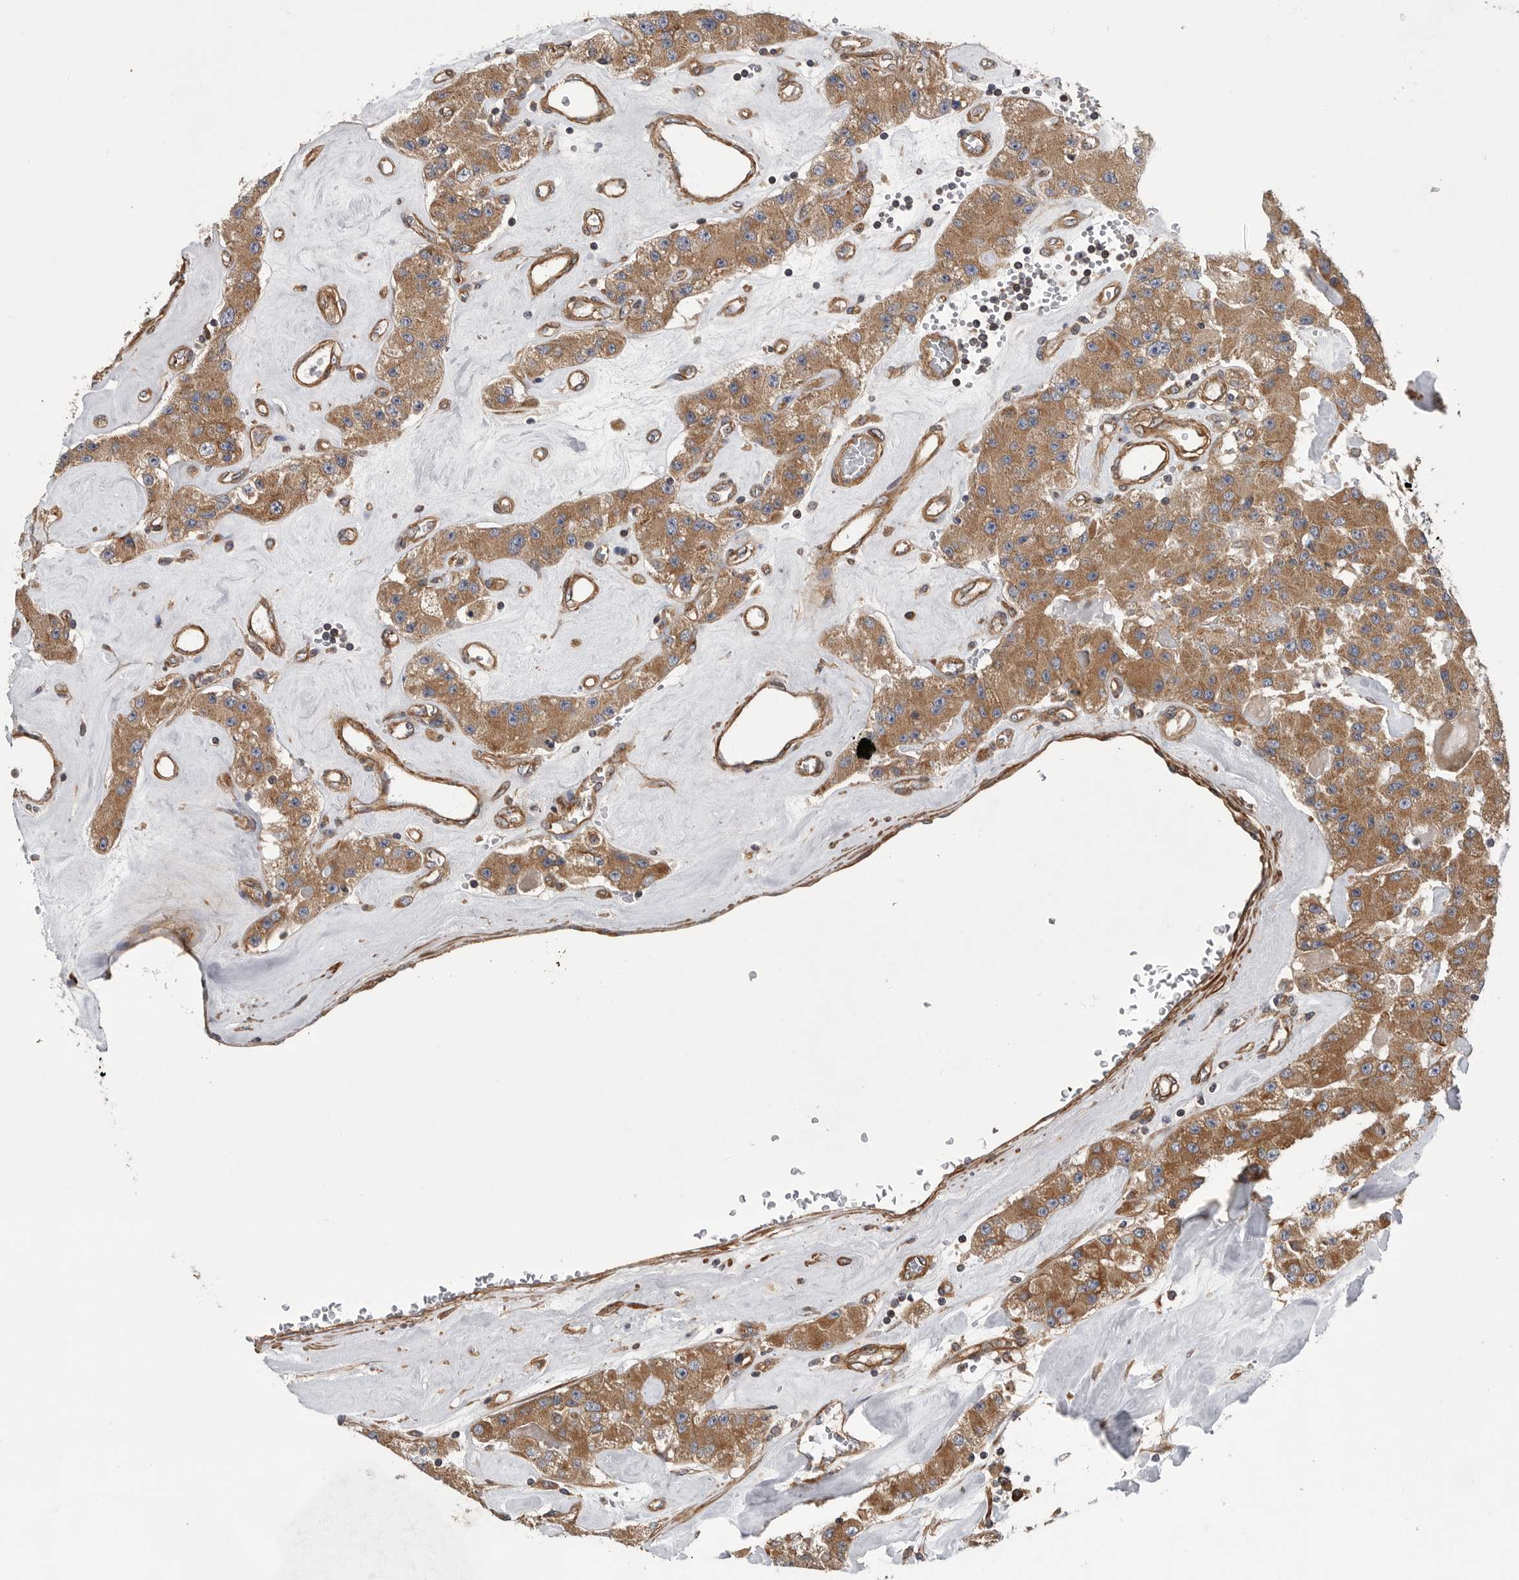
{"staining": {"intensity": "moderate", "quantity": ">75%", "location": "cytoplasmic/membranous"}, "tissue": "carcinoid", "cell_type": "Tumor cells", "image_type": "cancer", "snomed": [{"axis": "morphology", "description": "Carcinoid, malignant, NOS"}, {"axis": "topography", "description": "Pancreas"}], "caption": "This is an image of IHC staining of malignant carcinoid, which shows moderate expression in the cytoplasmic/membranous of tumor cells.", "gene": "OXR1", "patient": {"sex": "male", "age": 41}}